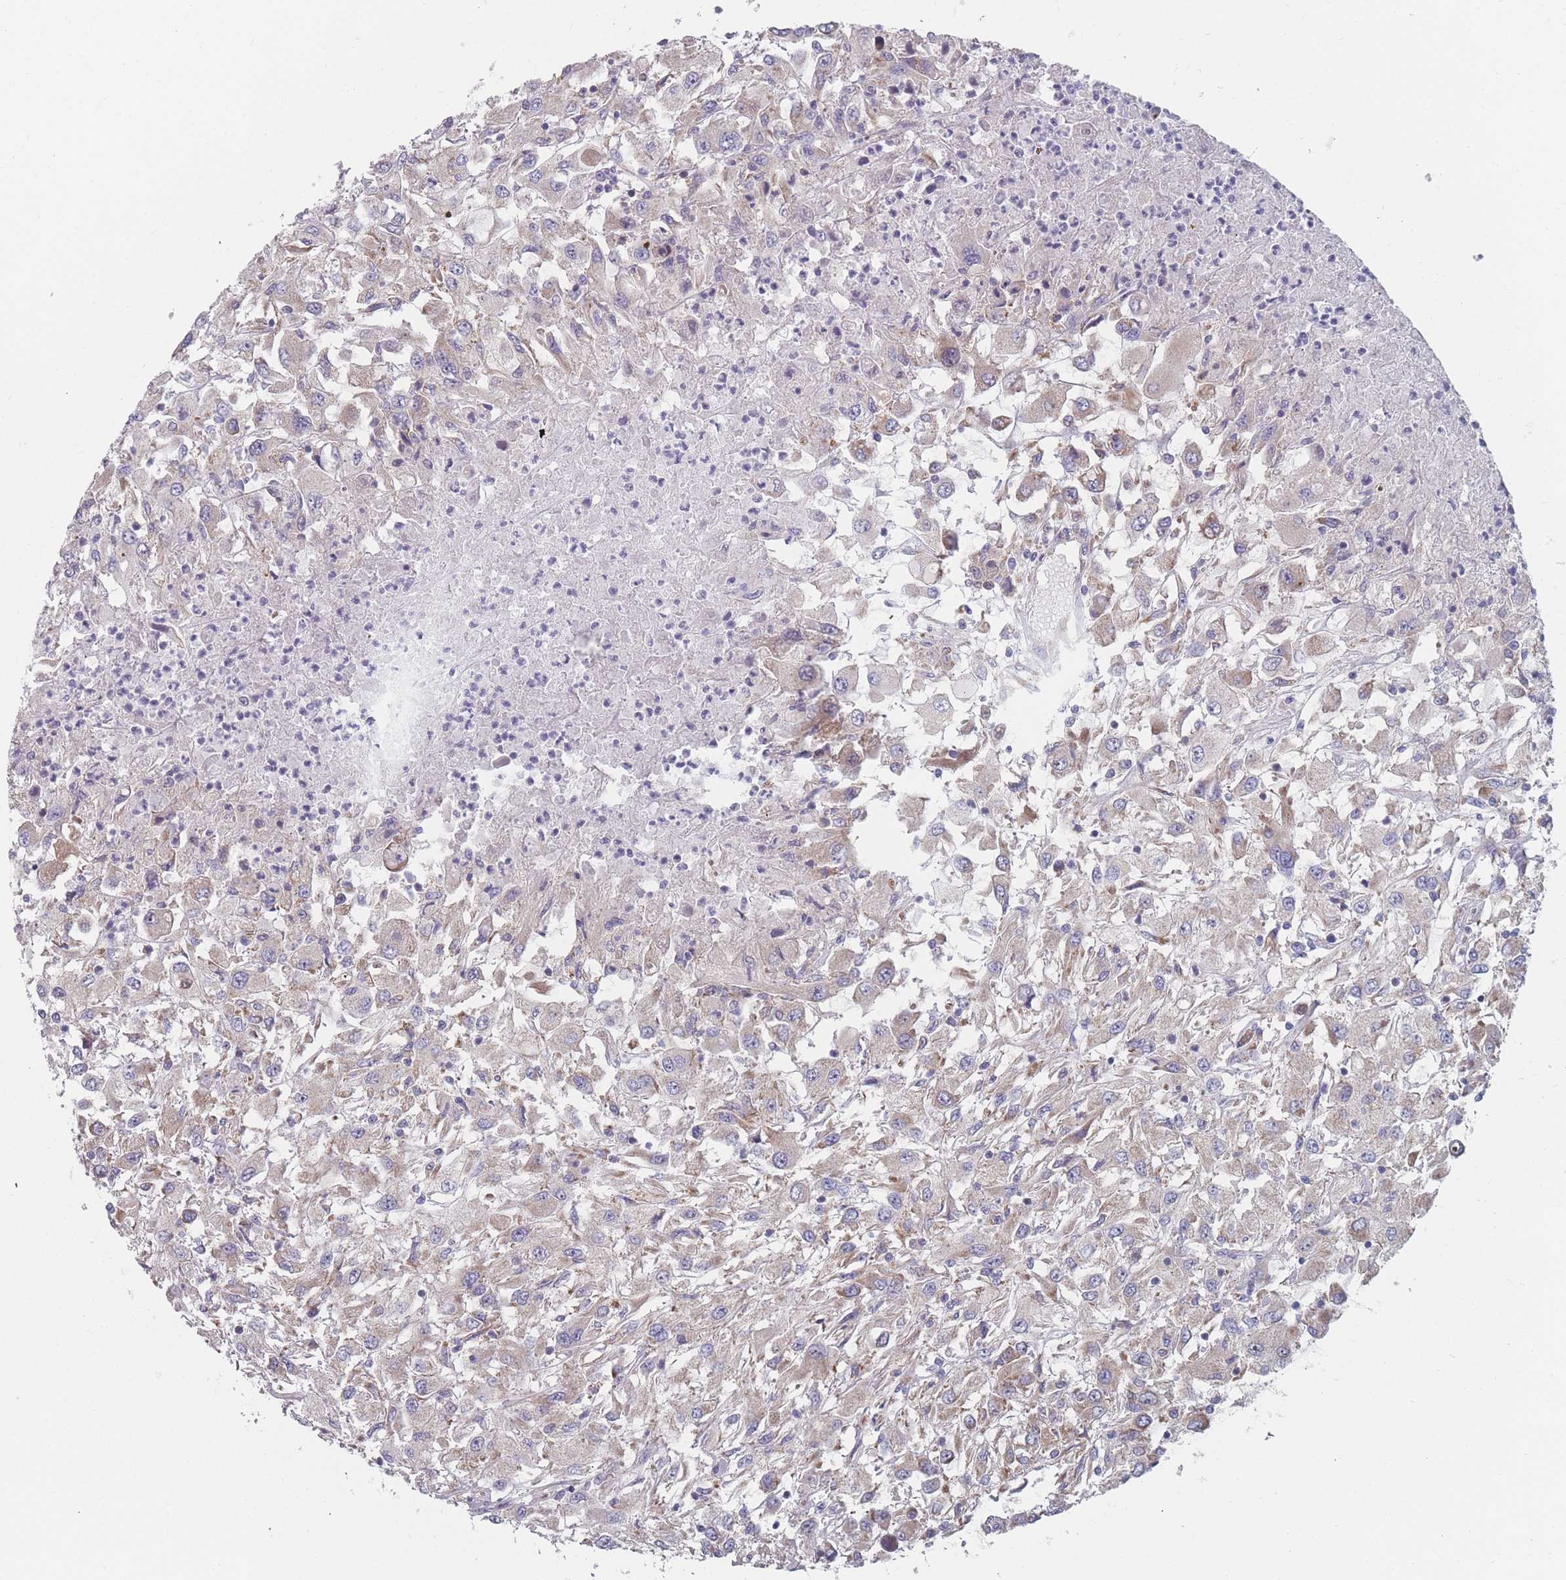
{"staining": {"intensity": "weak", "quantity": "<25%", "location": "cytoplasmic/membranous"}, "tissue": "renal cancer", "cell_type": "Tumor cells", "image_type": "cancer", "snomed": [{"axis": "morphology", "description": "Adenocarcinoma, NOS"}, {"axis": "topography", "description": "Kidney"}], "caption": "Adenocarcinoma (renal) stained for a protein using immunohistochemistry exhibits no staining tumor cells.", "gene": "CACNG5", "patient": {"sex": "female", "age": 67}}